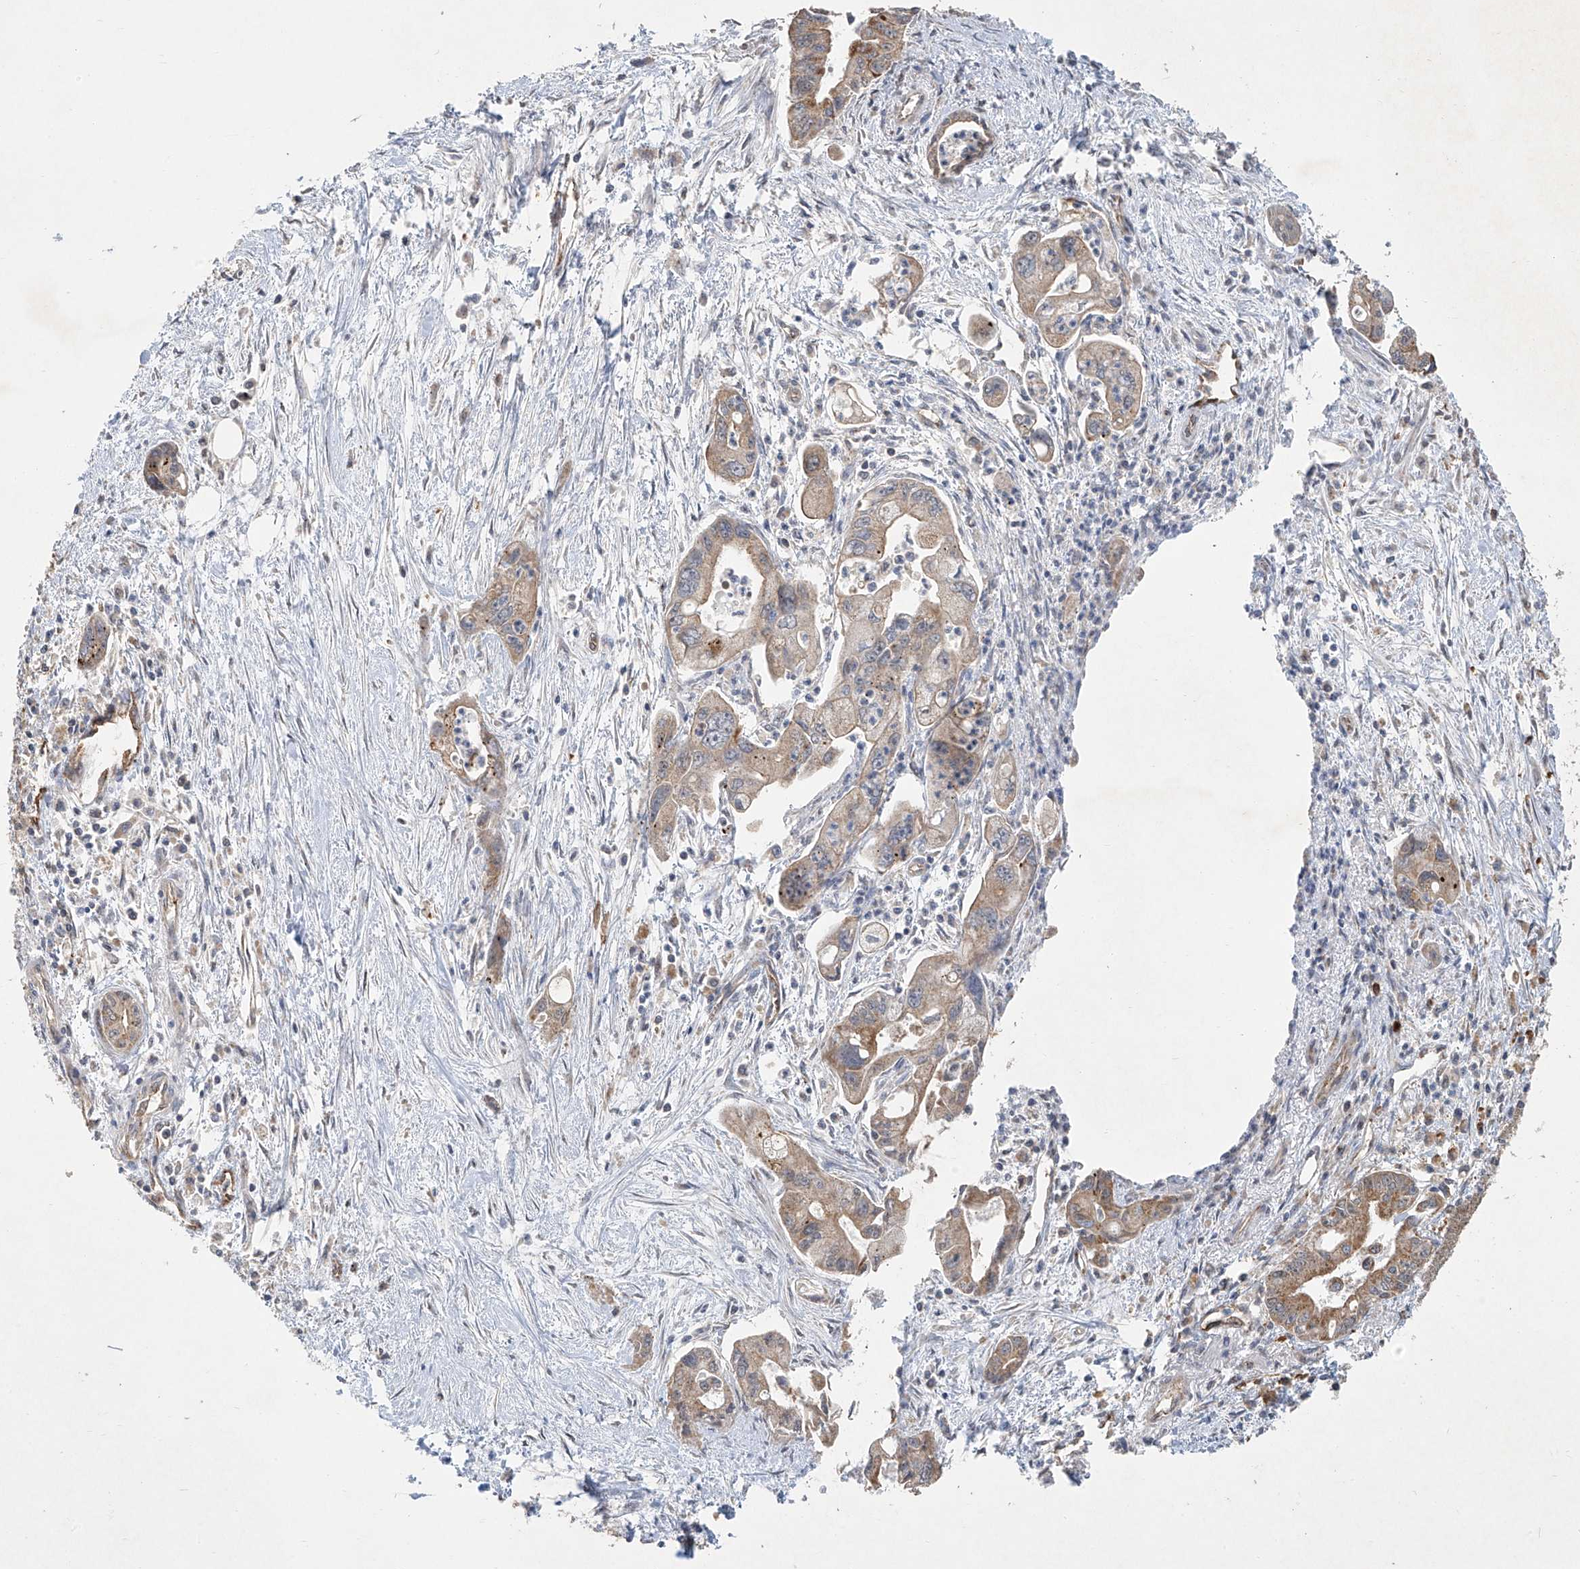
{"staining": {"intensity": "moderate", "quantity": "<25%", "location": "cytoplasmic/membranous"}, "tissue": "pancreatic cancer", "cell_type": "Tumor cells", "image_type": "cancer", "snomed": [{"axis": "morphology", "description": "Adenocarcinoma, NOS"}, {"axis": "topography", "description": "Pancreas"}], "caption": "Protein staining of pancreatic cancer (adenocarcinoma) tissue shows moderate cytoplasmic/membranous expression in approximately <25% of tumor cells. (DAB IHC, brown staining for protein, blue staining for nuclei).", "gene": "UQCC1", "patient": {"sex": "male", "age": 70}}